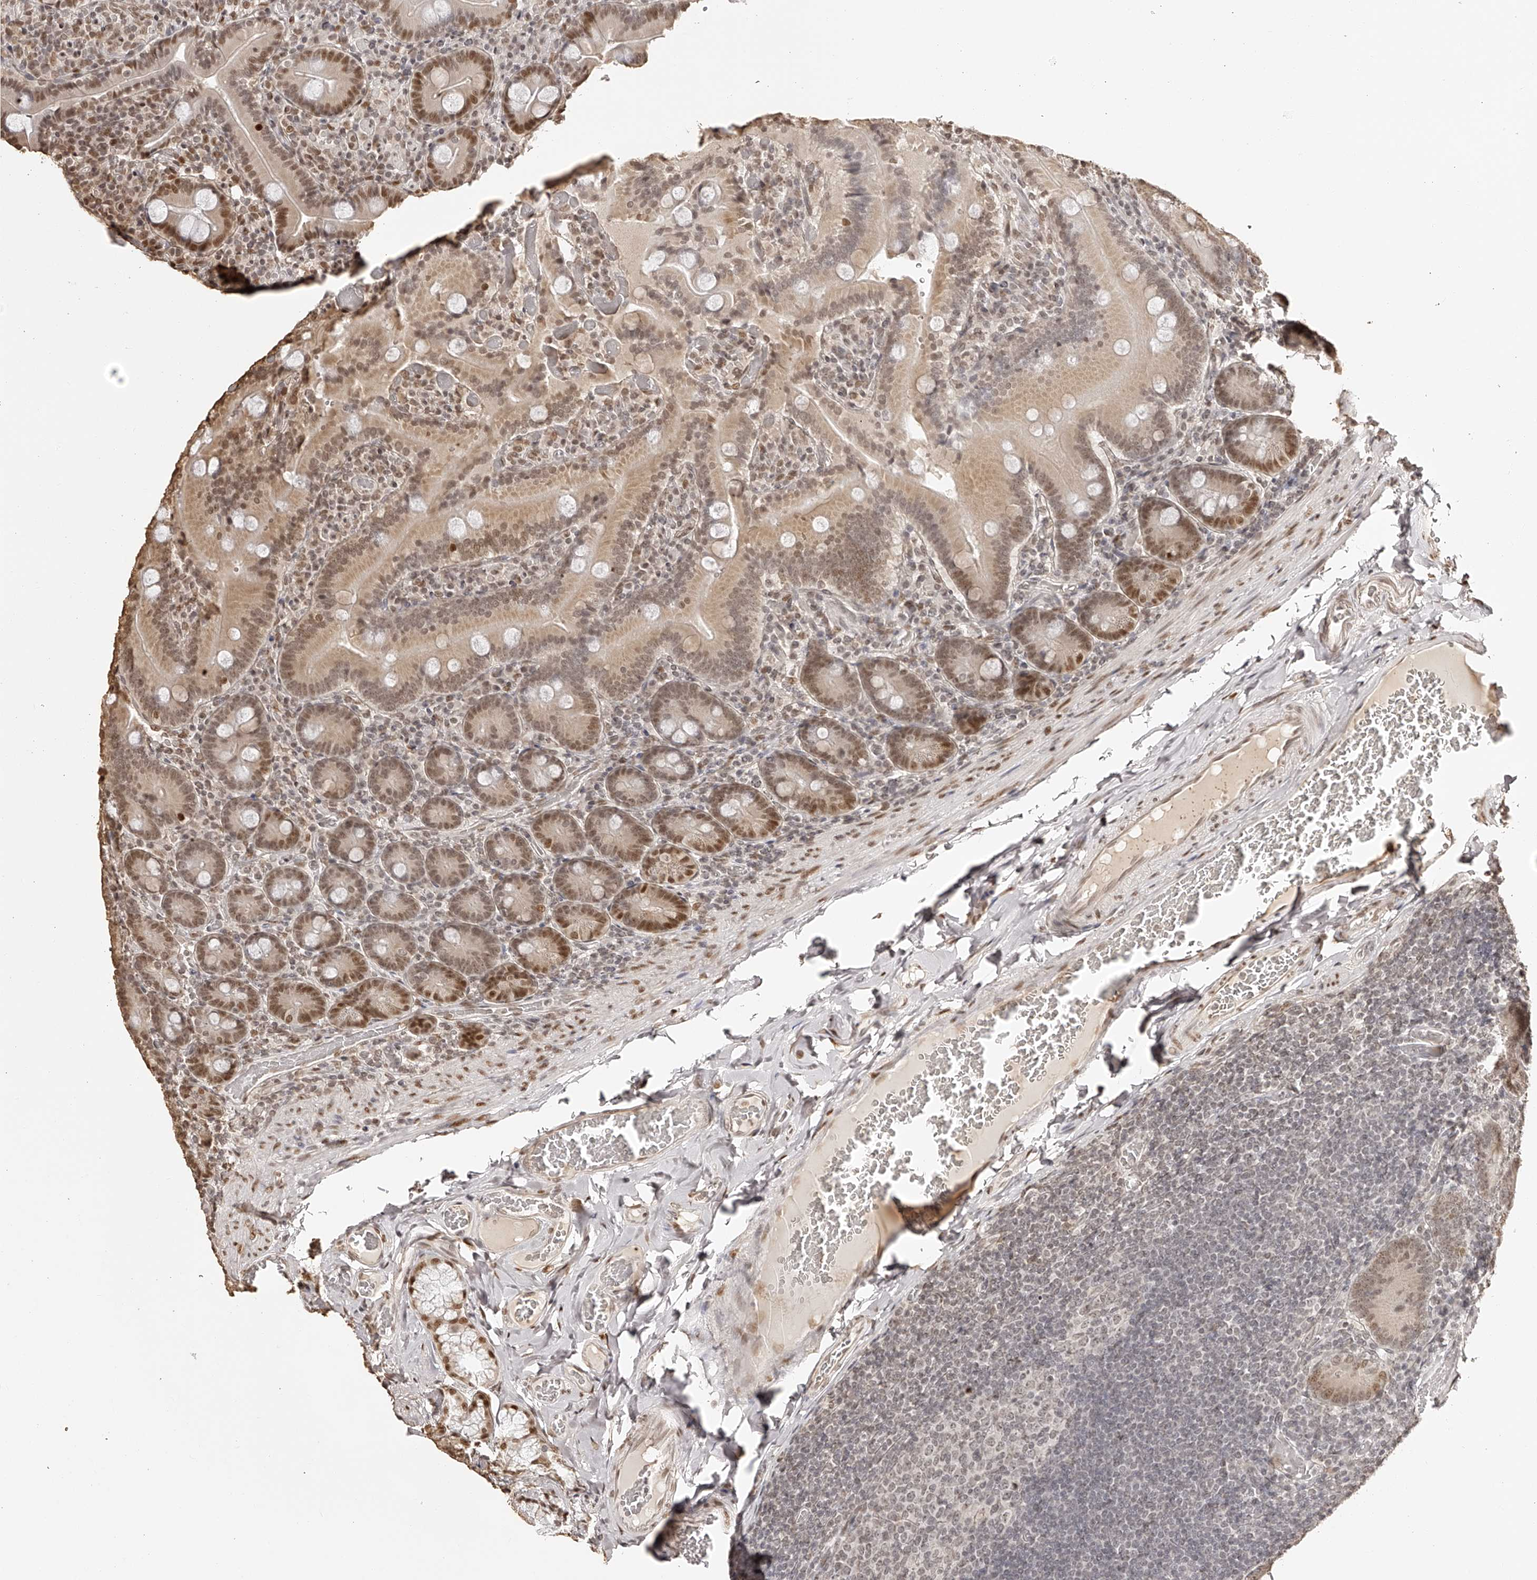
{"staining": {"intensity": "strong", "quantity": ">75%", "location": "nuclear"}, "tissue": "duodenum", "cell_type": "Glandular cells", "image_type": "normal", "snomed": [{"axis": "morphology", "description": "Normal tissue, NOS"}, {"axis": "topography", "description": "Duodenum"}], "caption": "IHC (DAB (3,3'-diaminobenzidine)) staining of normal duodenum shows strong nuclear protein staining in approximately >75% of glandular cells. Nuclei are stained in blue.", "gene": "ZNF503", "patient": {"sex": "female", "age": 62}}